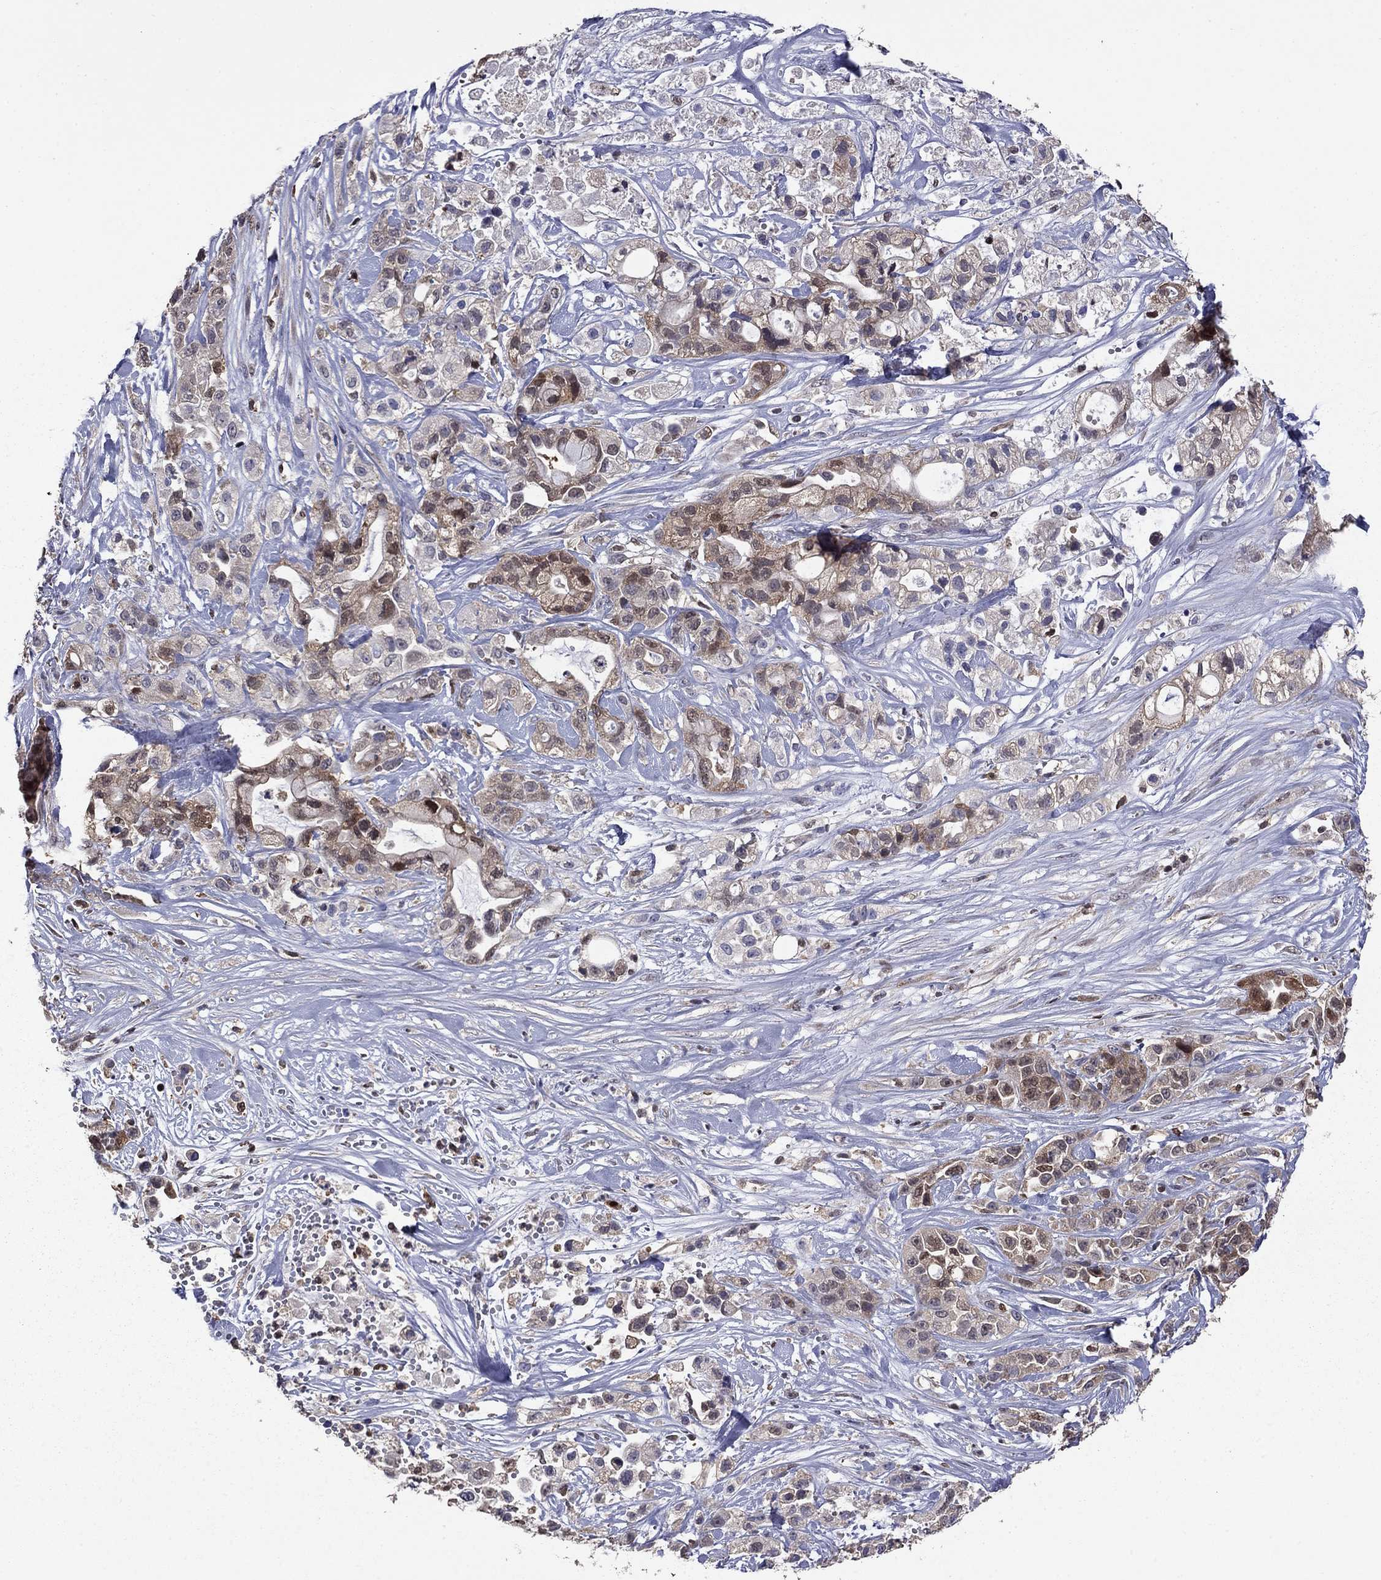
{"staining": {"intensity": "weak", "quantity": "25%-75%", "location": "cytoplasmic/membranous"}, "tissue": "pancreatic cancer", "cell_type": "Tumor cells", "image_type": "cancer", "snomed": [{"axis": "morphology", "description": "Adenocarcinoma, NOS"}, {"axis": "topography", "description": "Pancreas"}], "caption": "Immunohistochemical staining of adenocarcinoma (pancreatic) exhibits low levels of weak cytoplasmic/membranous expression in about 25%-75% of tumor cells.", "gene": "APPBP2", "patient": {"sex": "male", "age": 44}}